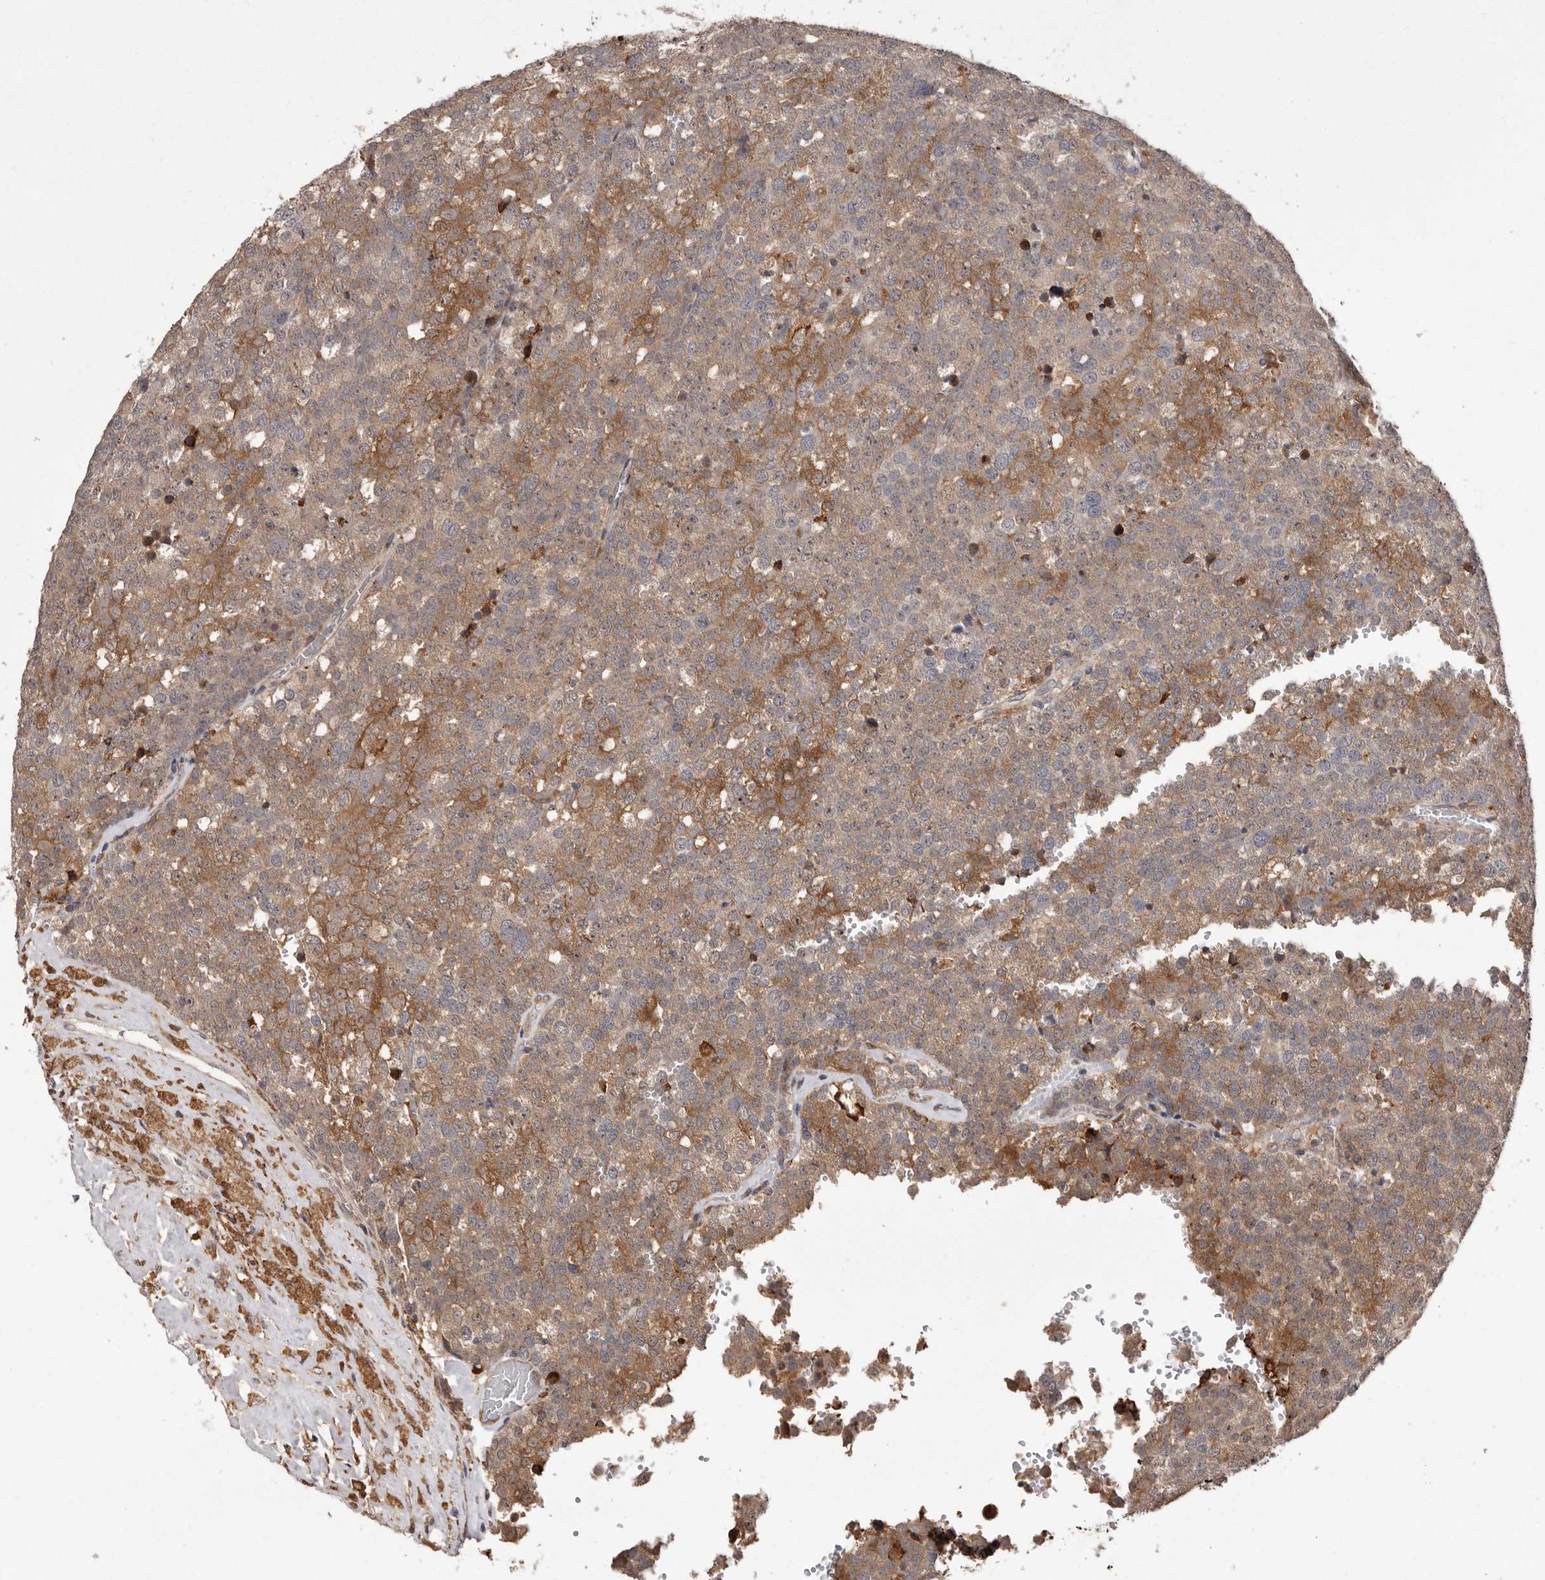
{"staining": {"intensity": "moderate", "quantity": "25%-75%", "location": "cytoplasmic/membranous"}, "tissue": "testis cancer", "cell_type": "Tumor cells", "image_type": "cancer", "snomed": [{"axis": "morphology", "description": "Seminoma, NOS"}, {"axis": "topography", "description": "Testis"}], "caption": "Human testis cancer (seminoma) stained with a protein marker demonstrates moderate staining in tumor cells.", "gene": "RRM2B", "patient": {"sex": "male", "age": 71}}